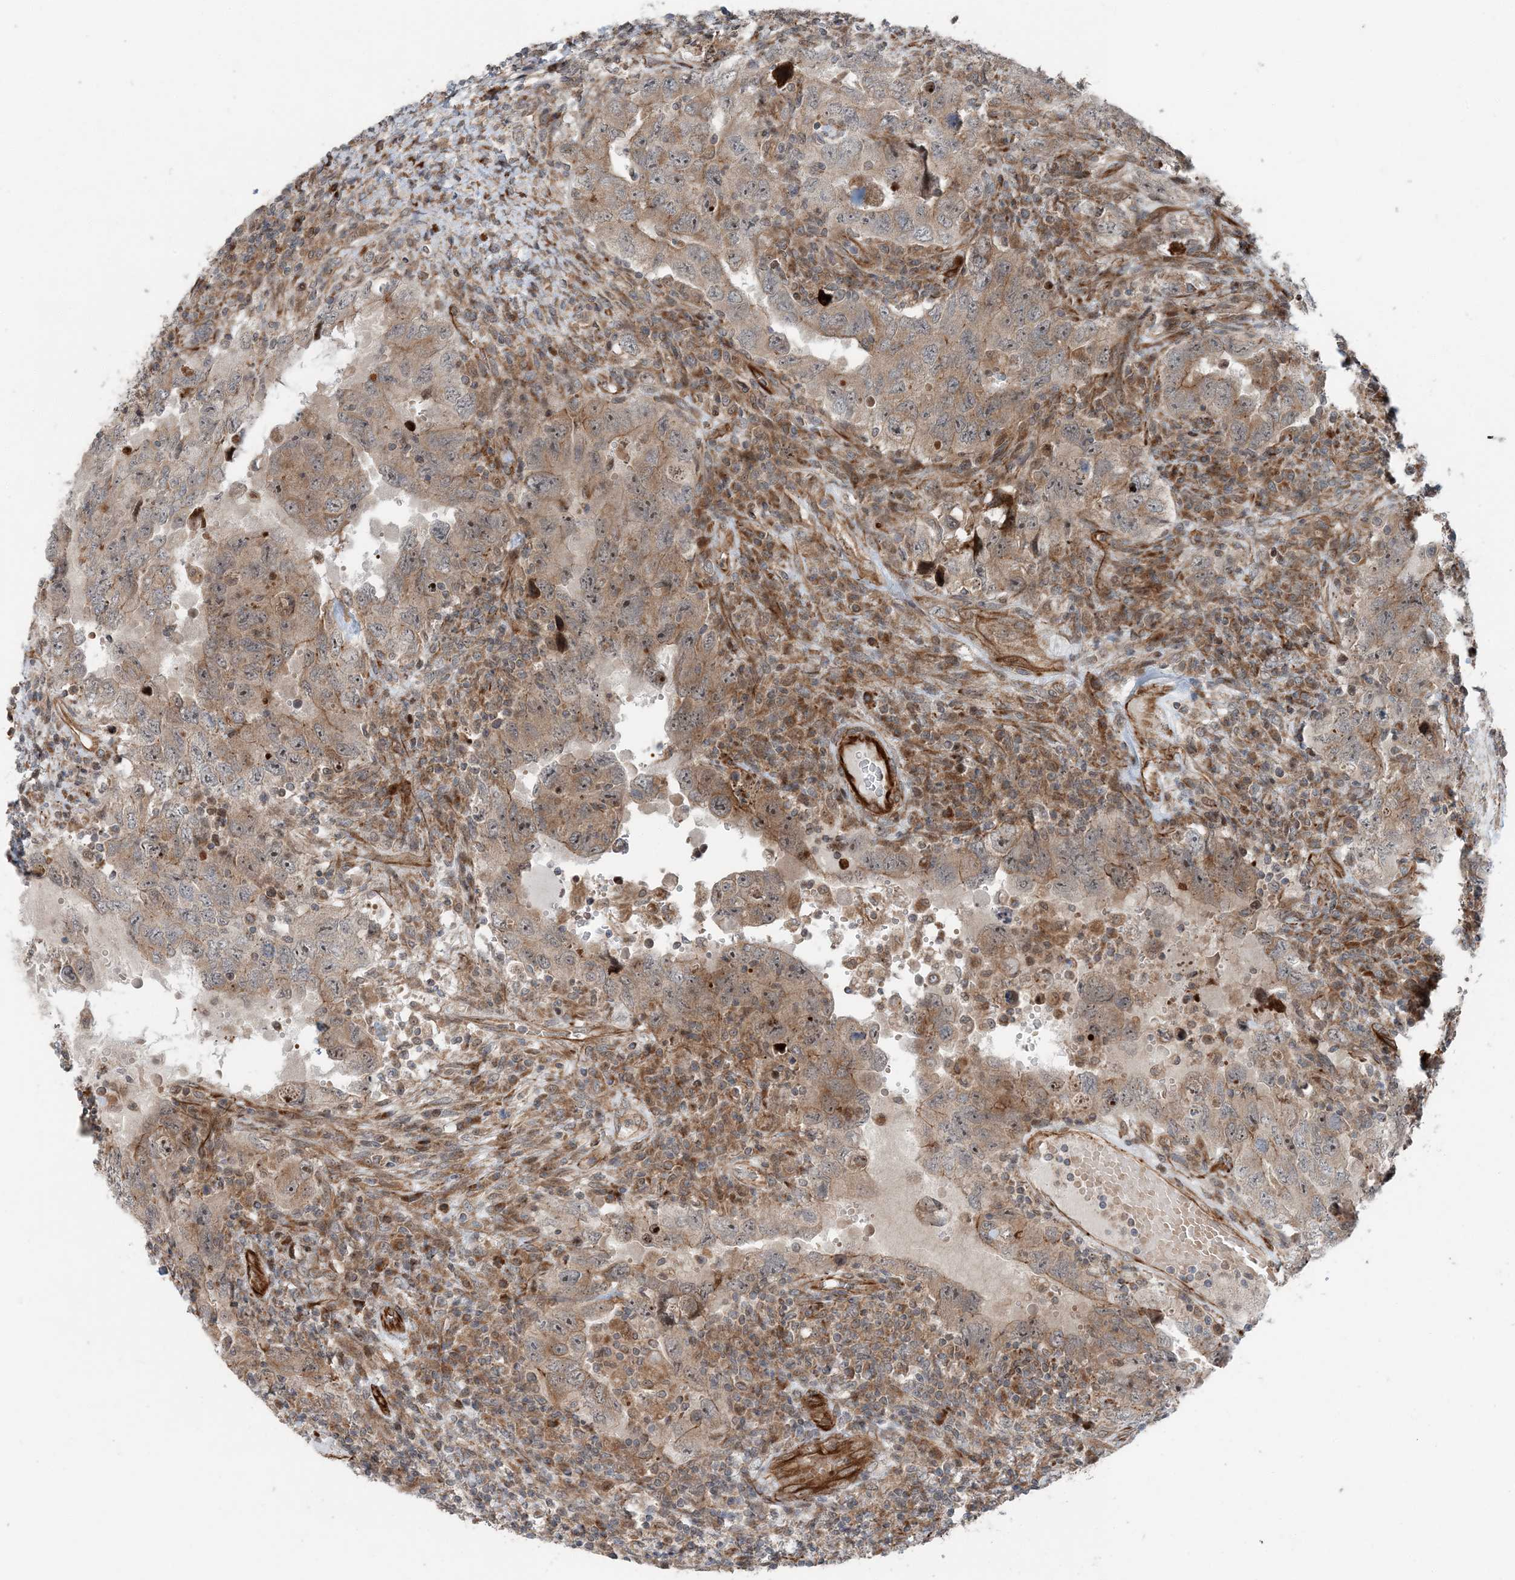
{"staining": {"intensity": "weak", "quantity": "<25%", "location": "cytoplasmic/membranous"}, "tissue": "testis cancer", "cell_type": "Tumor cells", "image_type": "cancer", "snomed": [{"axis": "morphology", "description": "Carcinoma, Embryonal, NOS"}, {"axis": "topography", "description": "Testis"}], "caption": "Histopathology image shows no significant protein staining in tumor cells of testis embryonal carcinoma.", "gene": "EDEM2", "patient": {"sex": "male", "age": 26}}